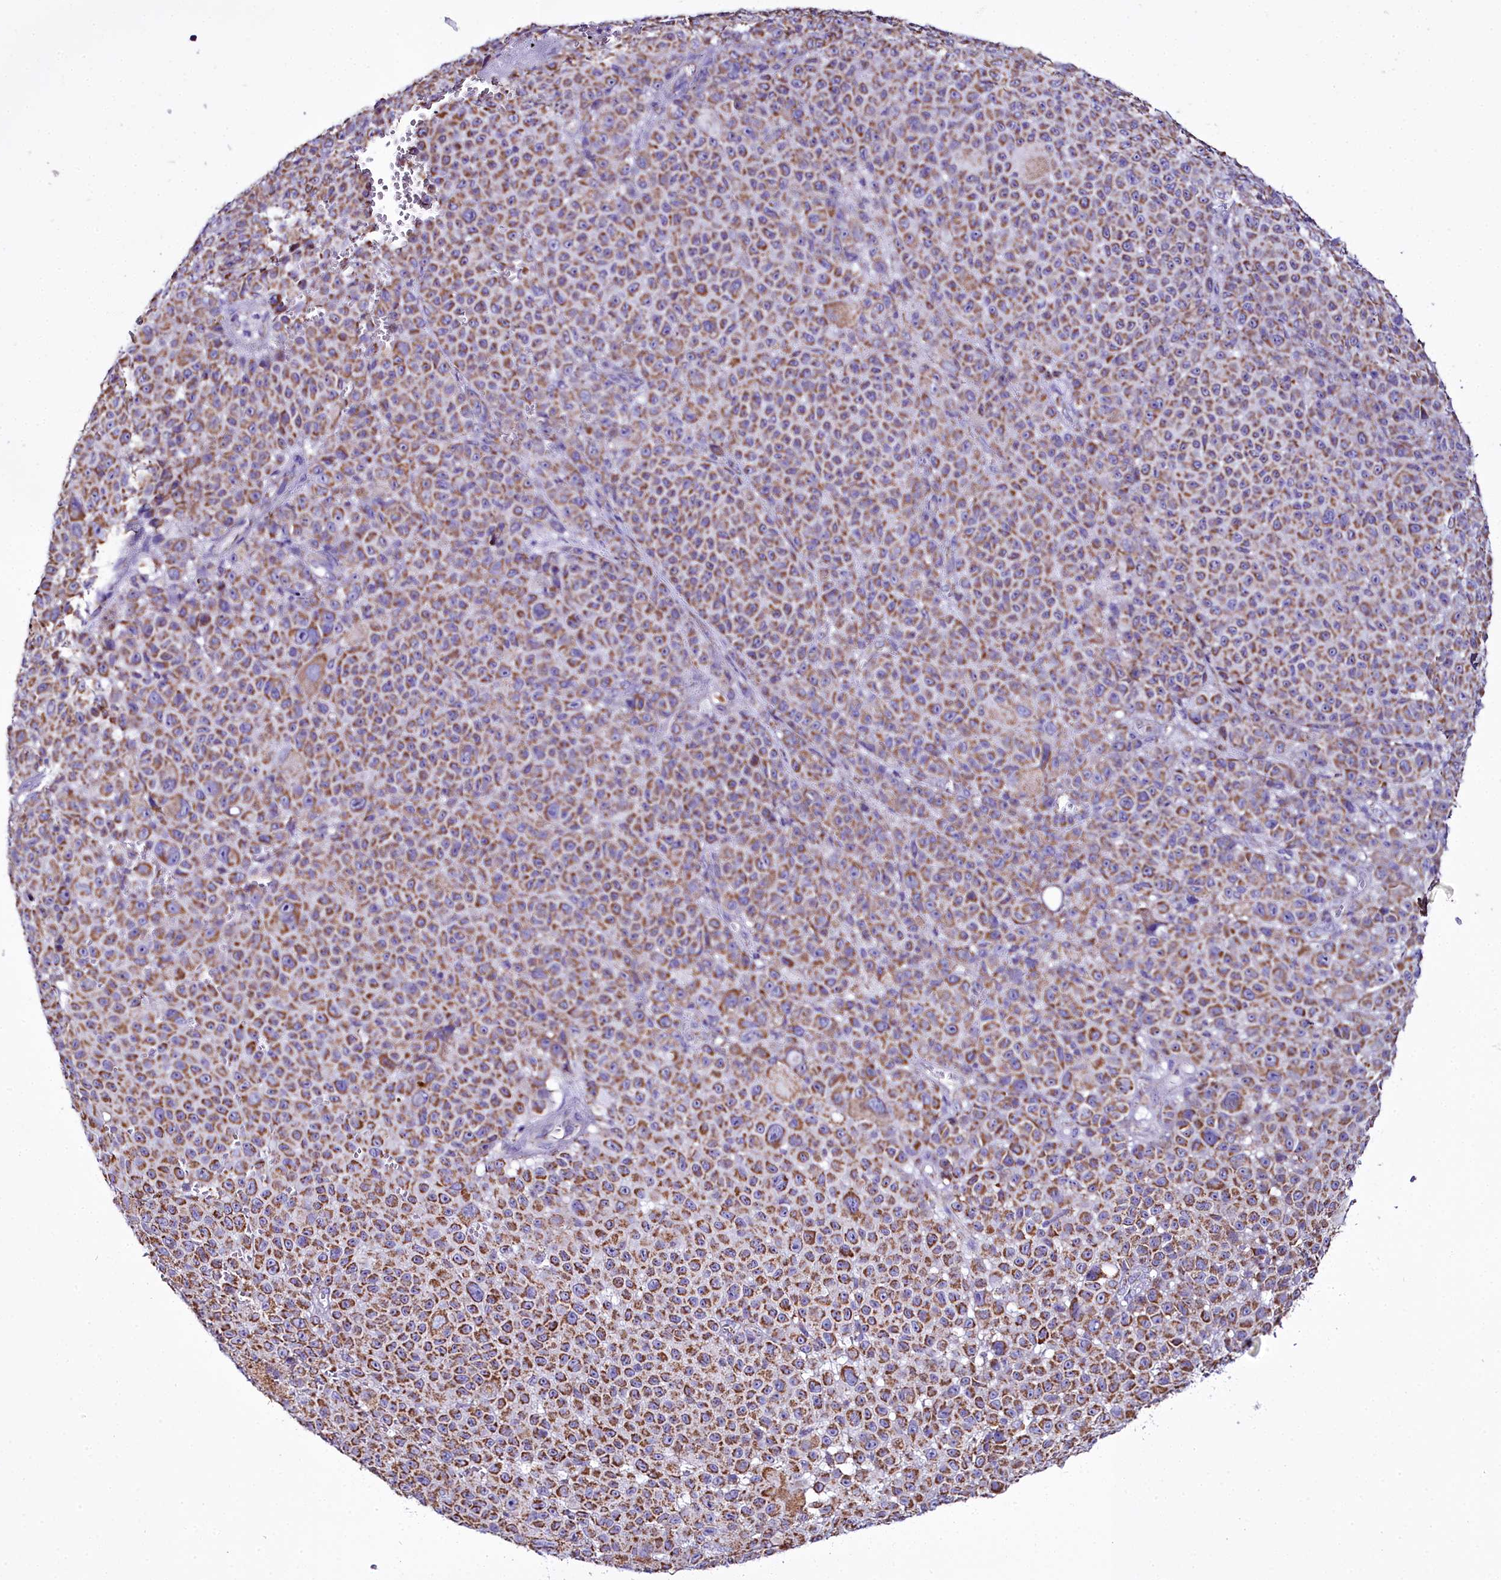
{"staining": {"intensity": "moderate", "quantity": ">75%", "location": "cytoplasmic/membranous"}, "tissue": "melanoma", "cell_type": "Tumor cells", "image_type": "cancer", "snomed": [{"axis": "morphology", "description": "Malignant melanoma, NOS"}, {"axis": "topography", "description": "Skin"}], "caption": "About >75% of tumor cells in human malignant melanoma exhibit moderate cytoplasmic/membranous protein staining as visualized by brown immunohistochemical staining.", "gene": "WDFY3", "patient": {"sex": "female", "age": 94}}